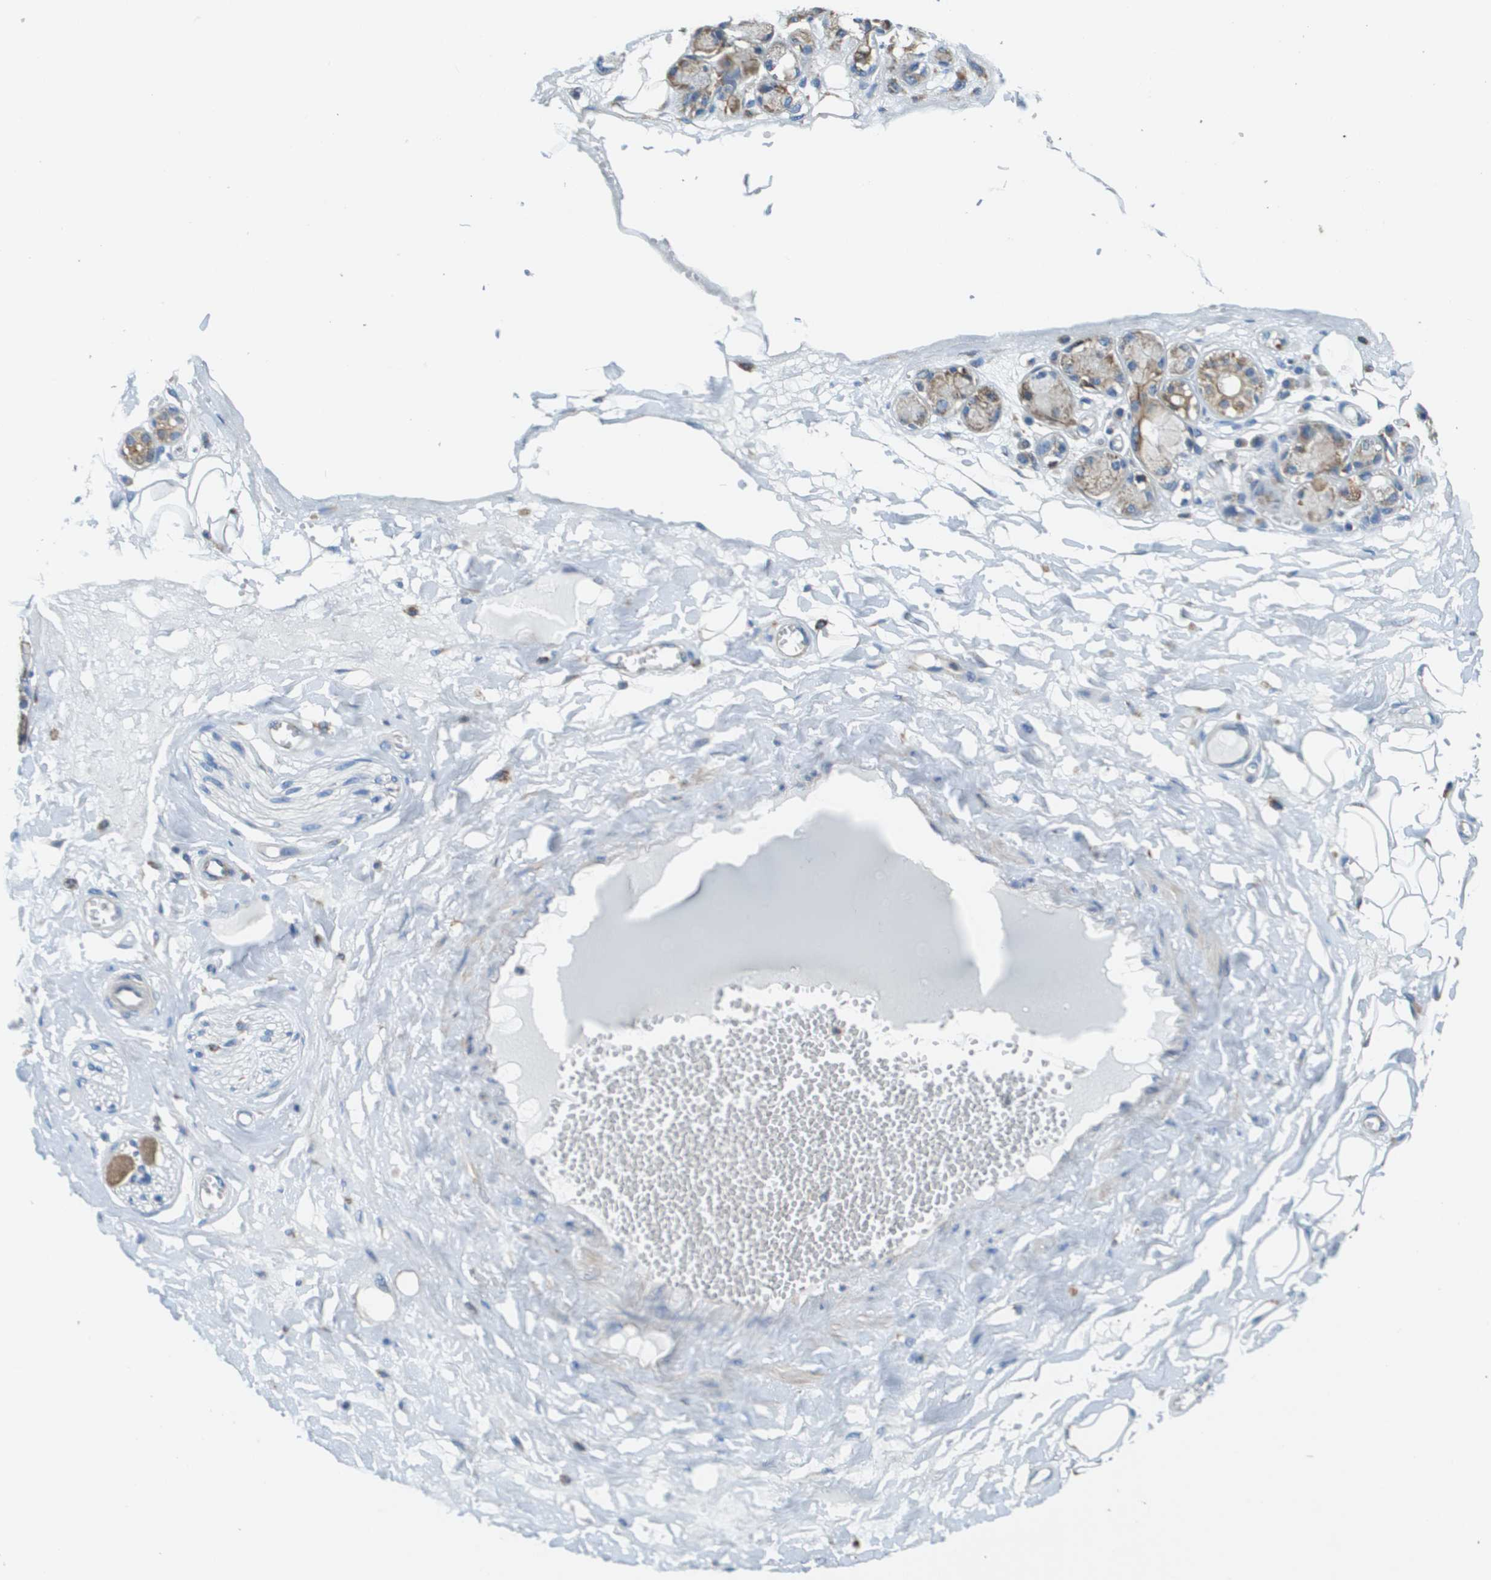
{"staining": {"intensity": "negative", "quantity": "none", "location": "none"}, "tissue": "adipose tissue", "cell_type": "Adipocytes", "image_type": "normal", "snomed": [{"axis": "morphology", "description": "Normal tissue, NOS"}, {"axis": "morphology", "description": "Inflammation, NOS"}, {"axis": "topography", "description": "Salivary gland"}, {"axis": "topography", "description": "Peripheral nerve tissue"}], "caption": "The immunohistochemistry histopathology image has no significant positivity in adipocytes of adipose tissue.", "gene": "CNPY3", "patient": {"sex": "female", "age": 75}}